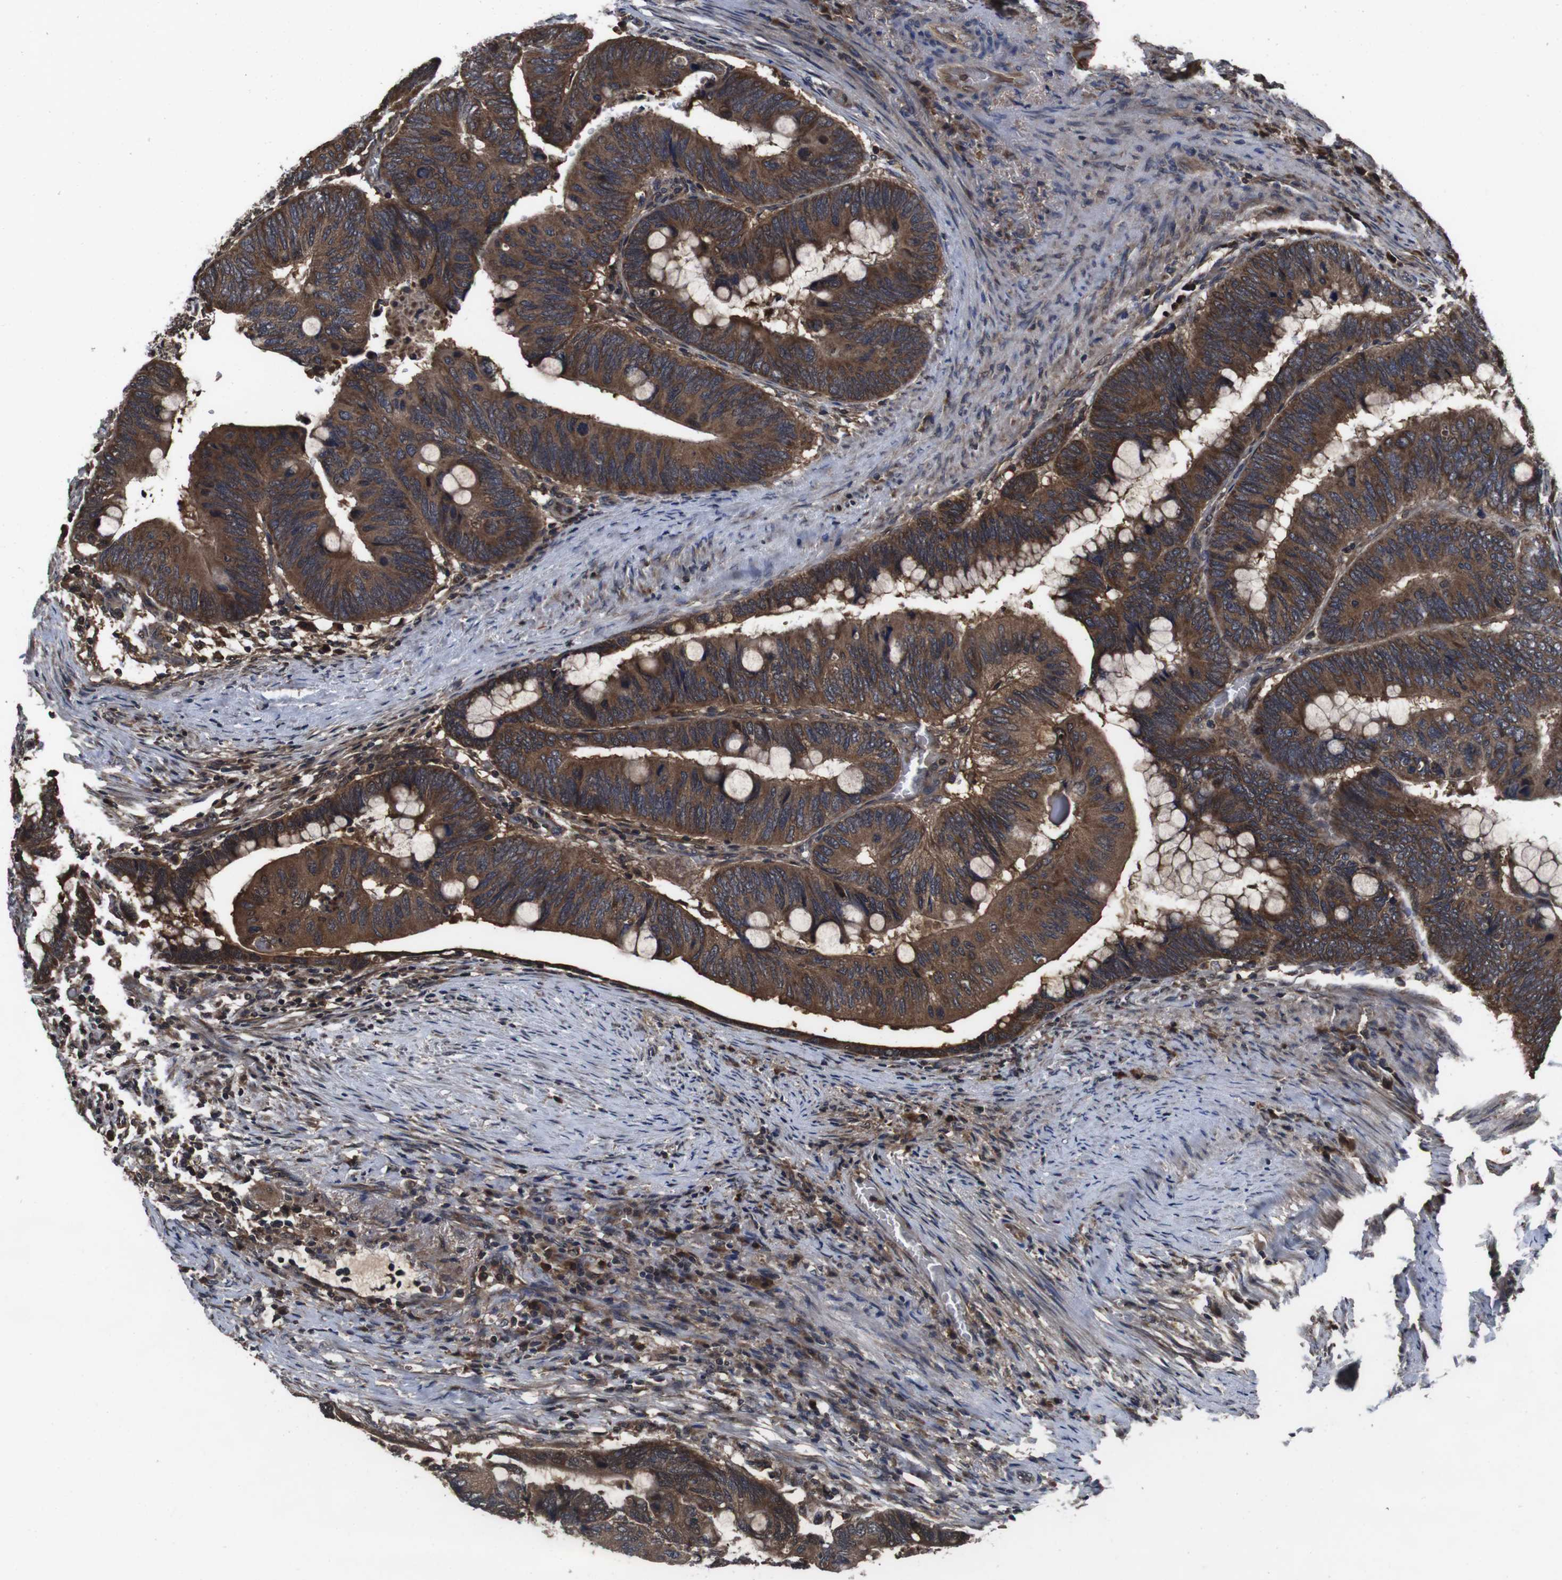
{"staining": {"intensity": "strong", "quantity": ">75%", "location": "cytoplasmic/membranous"}, "tissue": "colorectal cancer", "cell_type": "Tumor cells", "image_type": "cancer", "snomed": [{"axis": "morphology", "description": "Normal tissue, NOS"}, {"axis": "morphology", "description": "Adenocarcinoma, NOS"}, {"axis": "topography", "description": "Rectum"}, {"axis": "topography", "description": "Peripheral nerve tissue"}], "caption": "IHC (DAB (3,3'-diaminobenzidine)) staining of human adenocarcinoma (colorectal) exhibits strong cytoplasmic/membranous protein staining in approximately >75% of tumor cells. The staining was performed using DAB (3,3'-diaminobenzidine) to visualize the protein expression in brown, while the nuclei were stained in blue with hematoxylin (Magnification: 20x).", "gene": "CXCL11", "patient": {"sex": "male", "age": 92}}